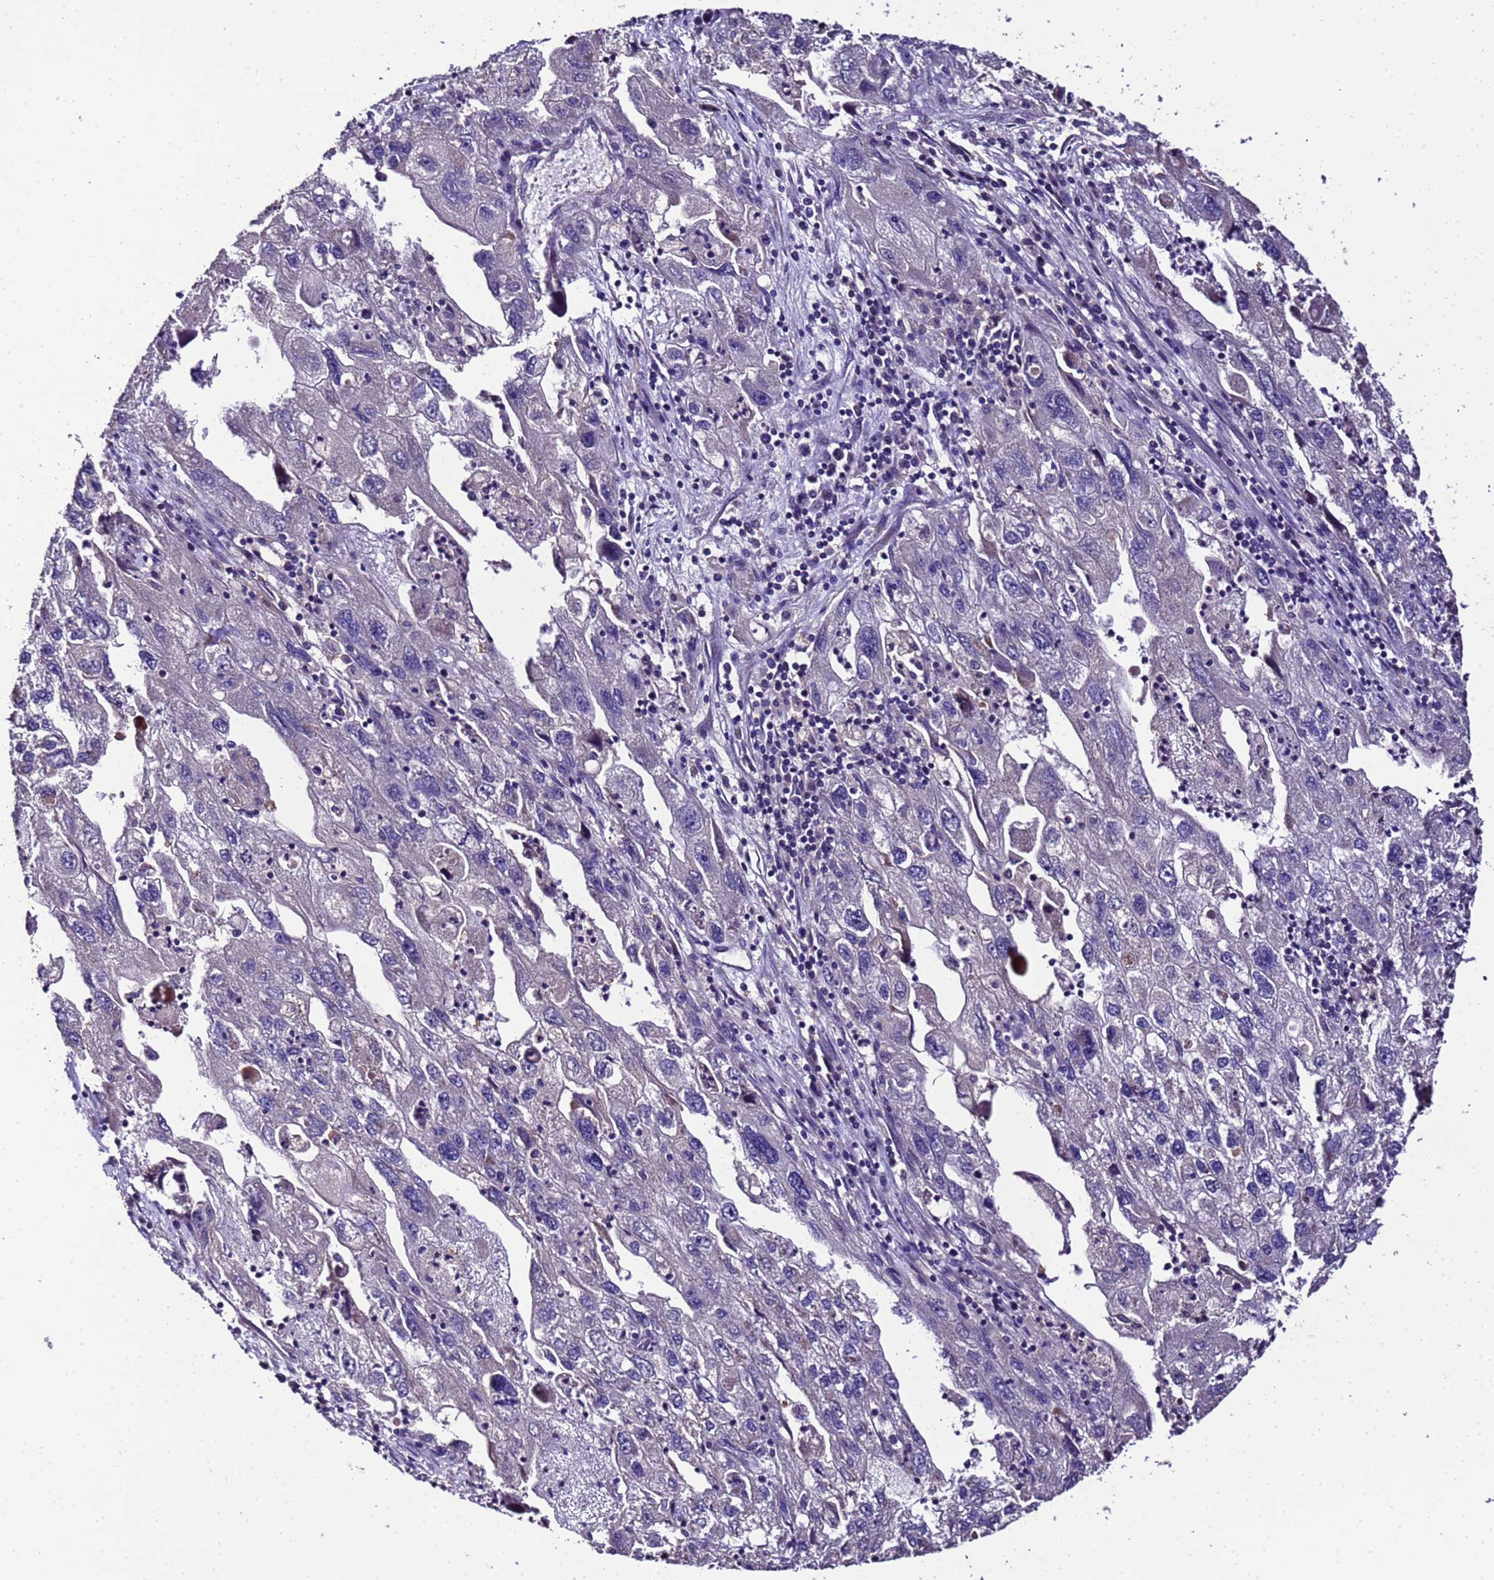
{"staining": {"intensity": "negative", "quantity": "none", "location": "none"}, "tissue": "endometrial cancer", "cell_type": "Tumor cells", "image_type": "cancer", "snomed": [{"axis": "morphology", "description": "Adenocarcinoma, NOS"}, {"axis": "topography", "description": "Endometrium"}], "caption": "Immunohistochemistry of endometrial cancer (adenocarcinoma) demonstrates no staining in tumor cells.", "gene": "ZNF329", "patient": {"sex": "female", "age": 49}}